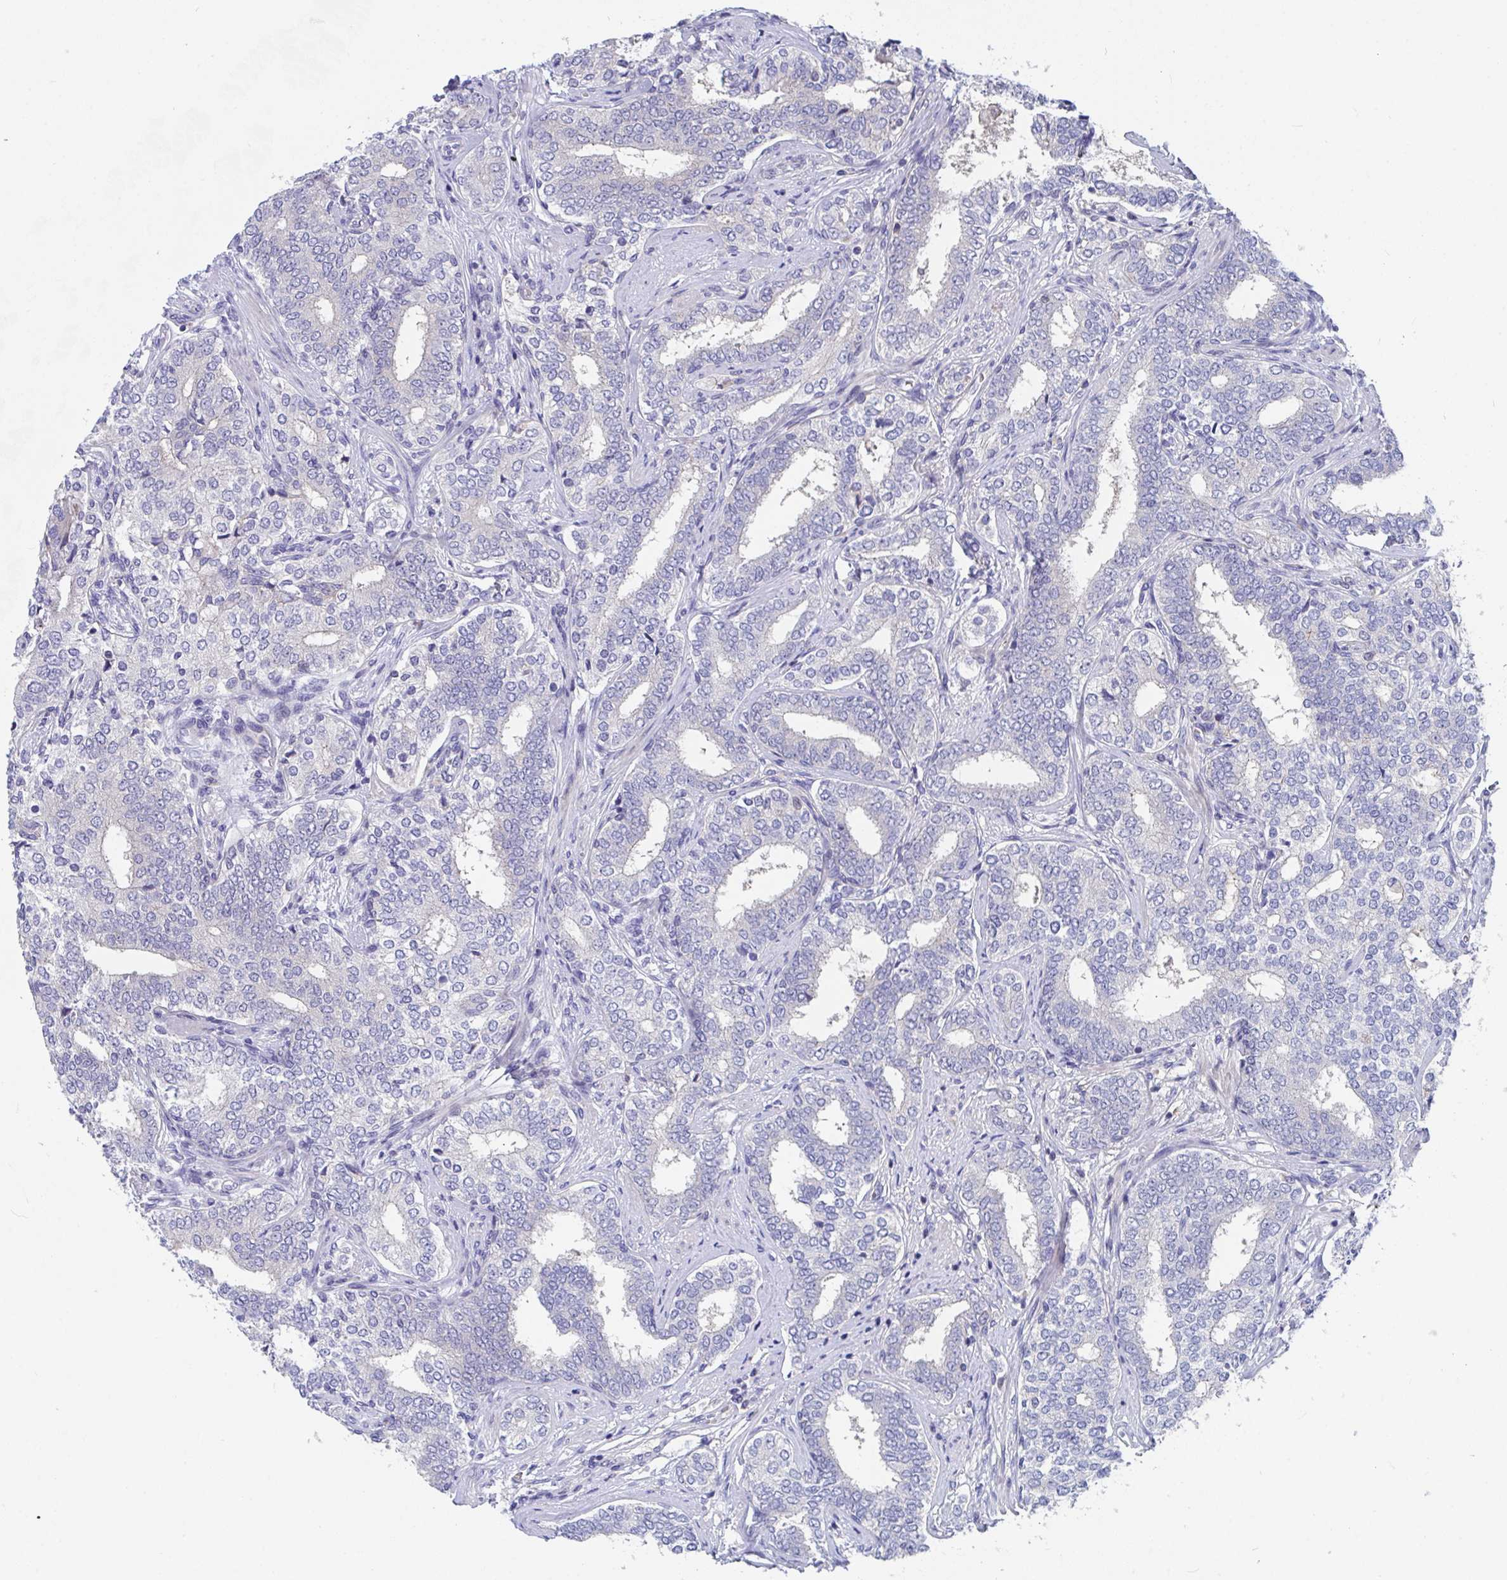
{"staining": {"intensity": "negative", "quantity": "none", "location": "none"}, "tissue": "prostate cancer", "cell_type": "Tumor cells", "image_type": "cancer", "snomed": [{"axis": "morphology", "description": "Adenocarcinoma, High grade"}, {"axis": "topography", "description": "Prostate"}], "caption": "Image shows no protein expression in tumor cells of prostate adenocarcinoma (high-grade) tissue.", "gene": "P2RX3", "patient": {"sex": "male", "age": 72}}